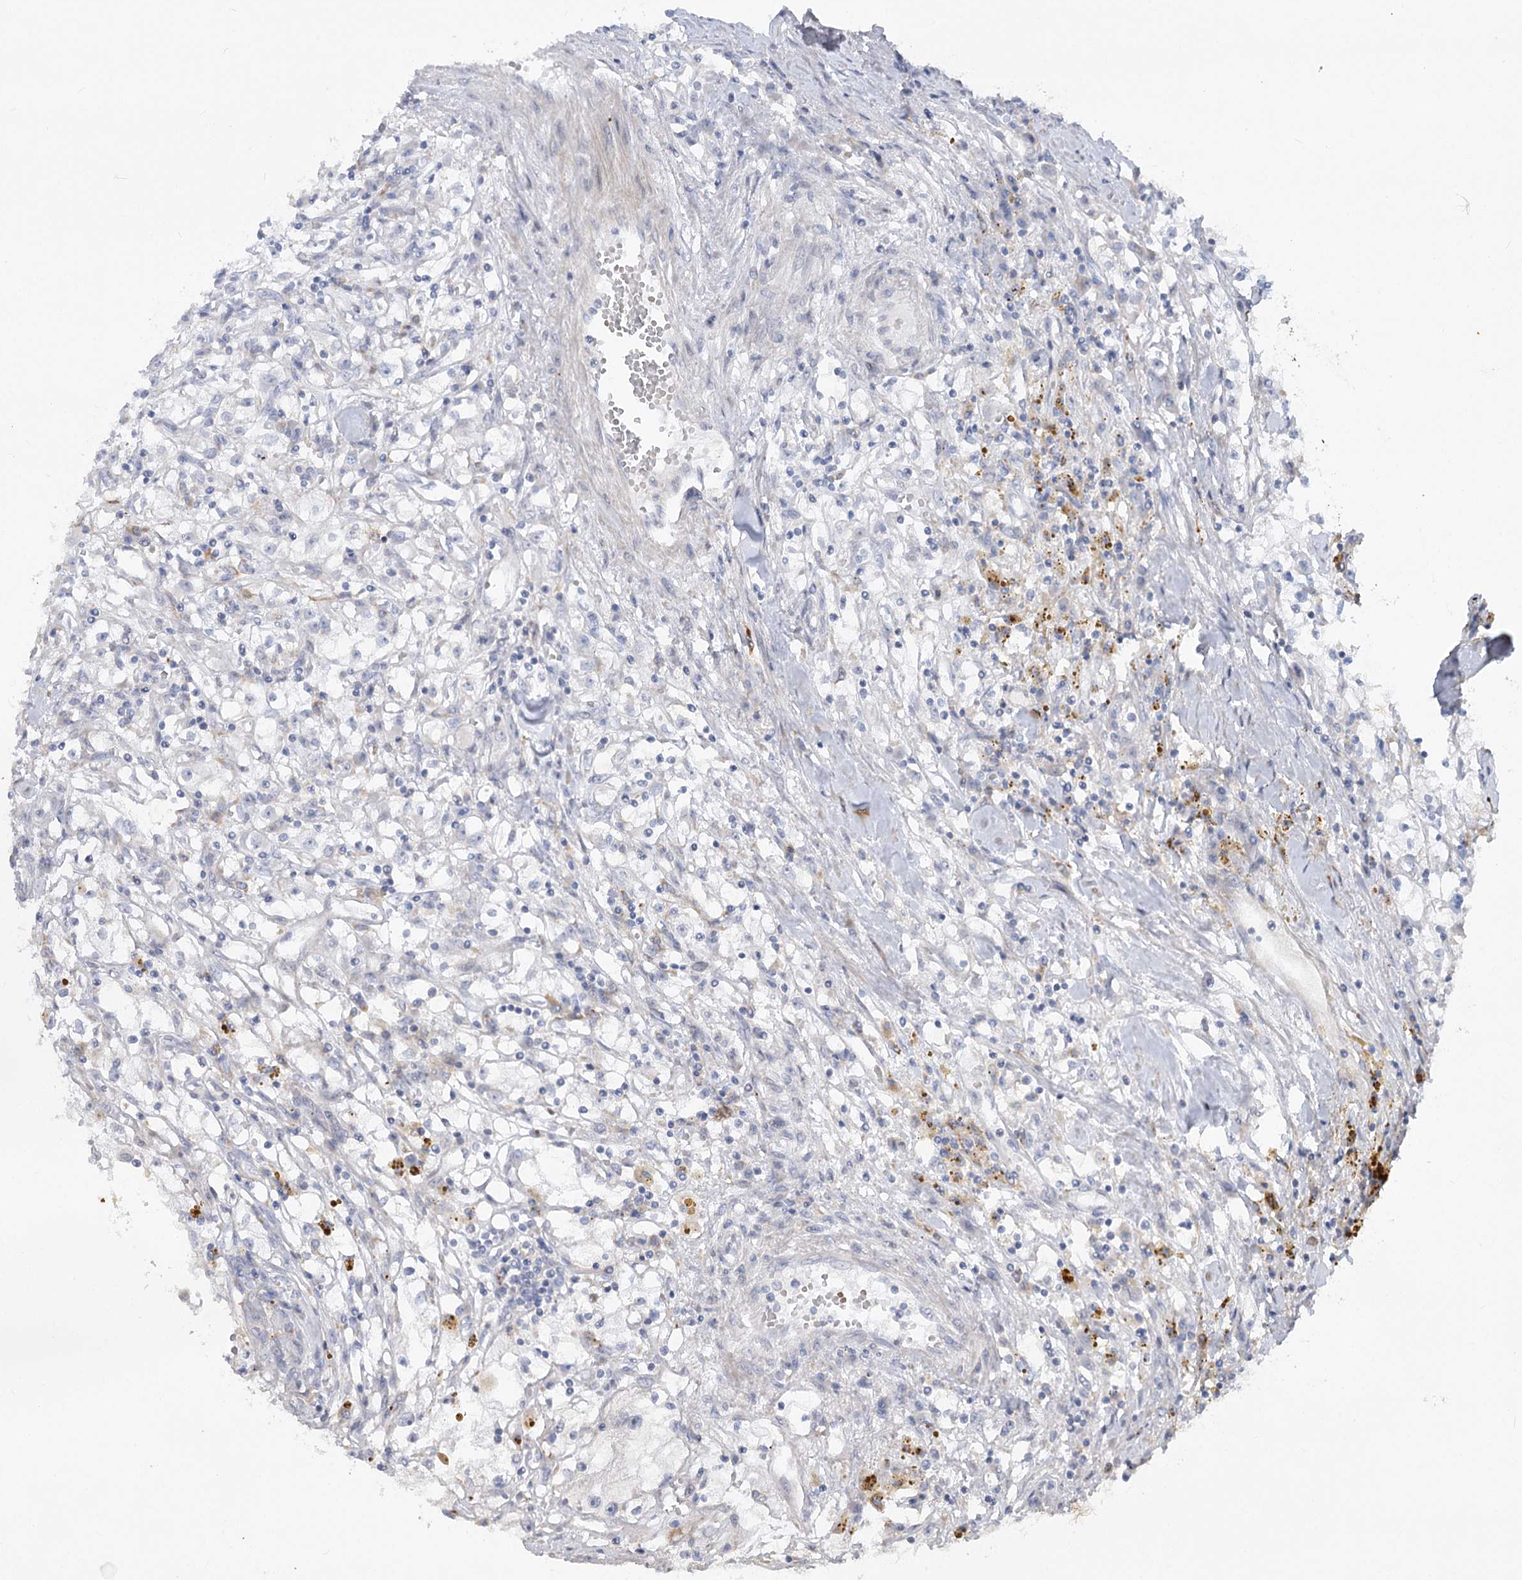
{"staining": {"intensity": "negative", "quantity": "none", "location": "none"}, "tissue": "renal cancer", "cell_type": "Tumor cells", "image_type": "cancer", "snomed": [{"axis": "morphology", "description": "Adenocarcinoma, NOS"}, {"axis": "topography", "description": "Kidney"}], "caption": "The histopathology image reveals no staining of tumor cells in renal adenocarcinoma.", "gene": "SCN11A", "patient": {"sex": "male", "age": 56}}